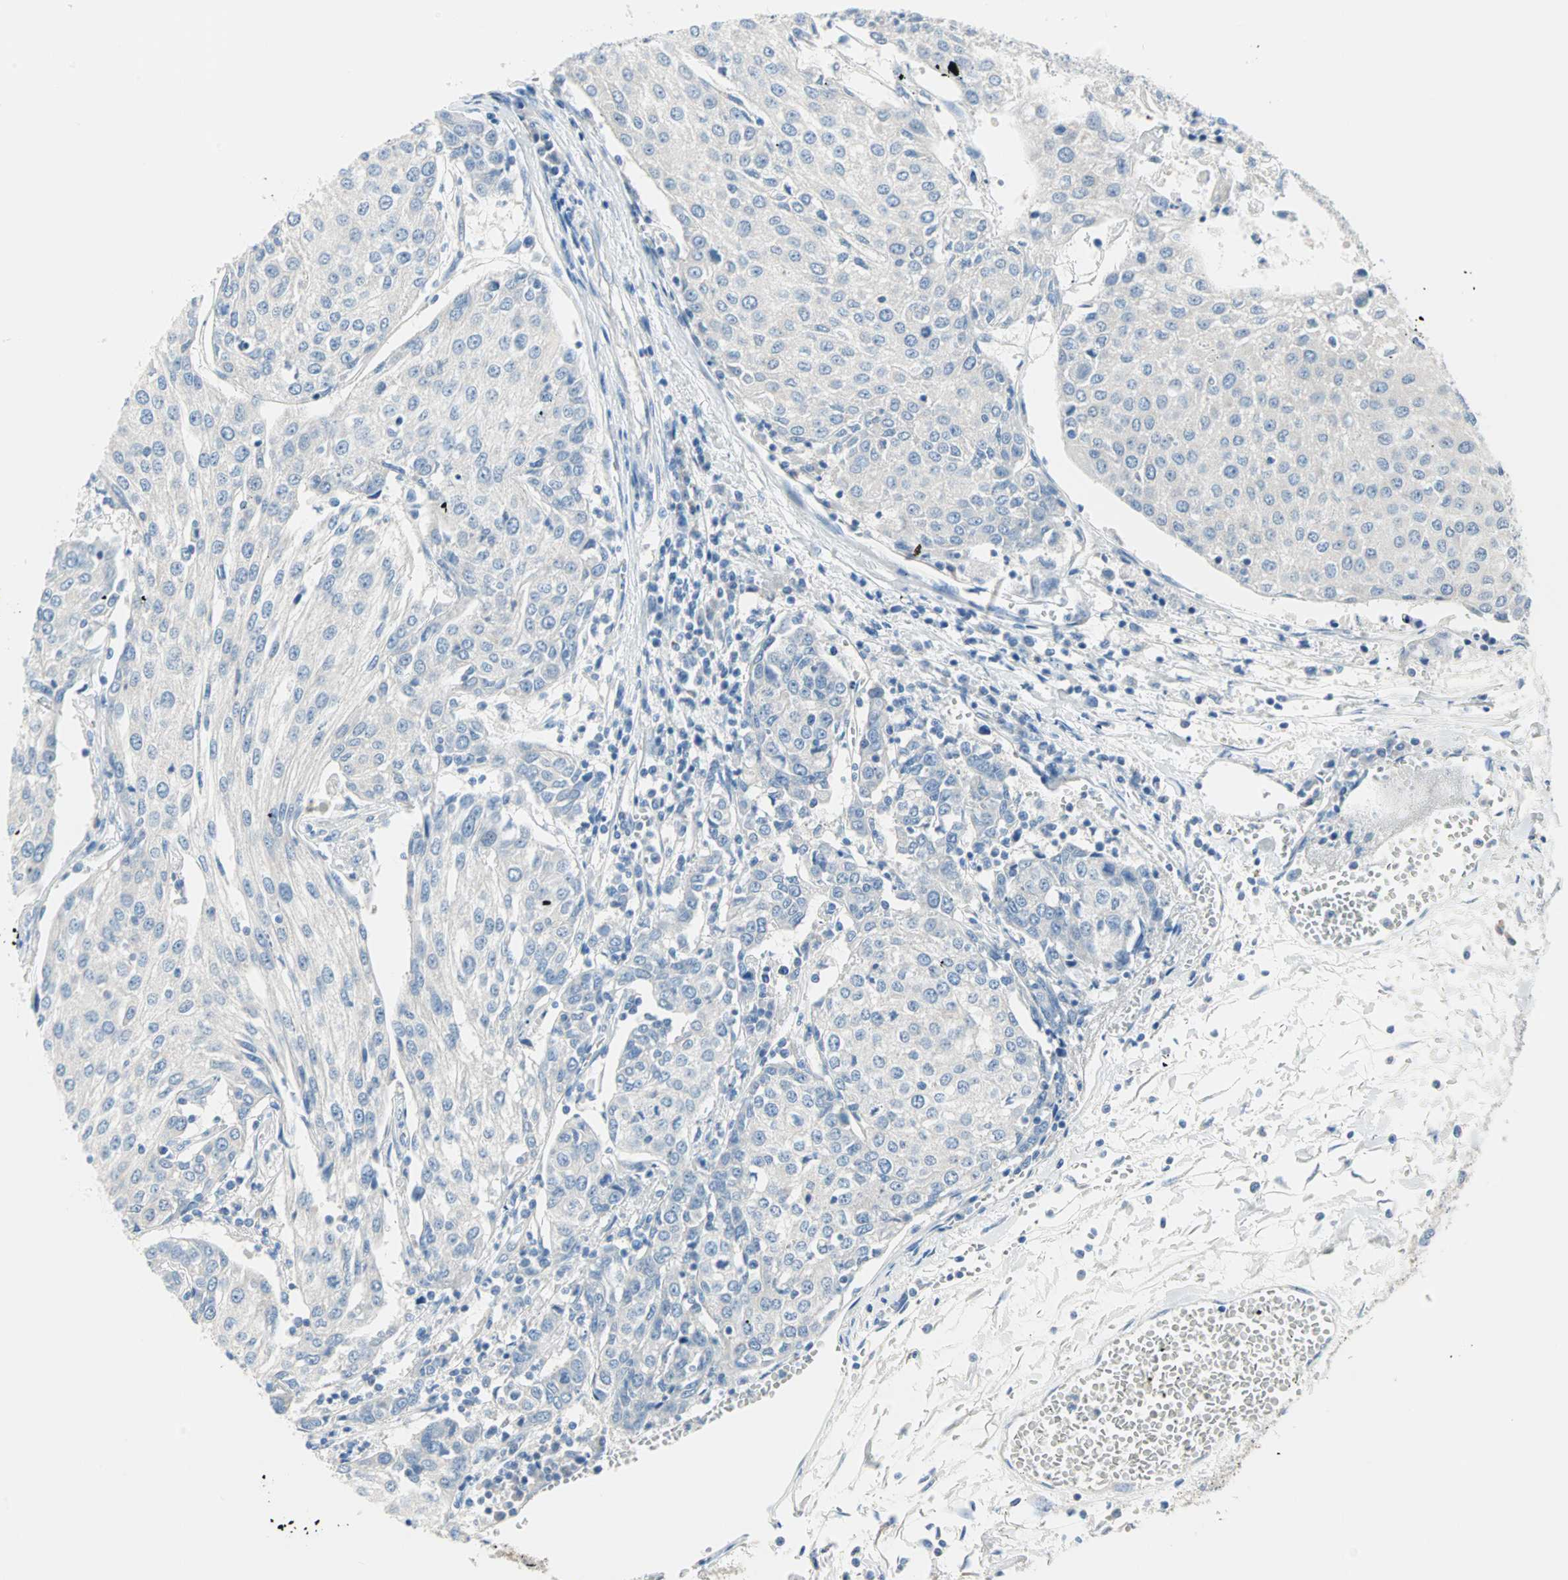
{"staining": {"intensity": "negative", "quantity": "none", "location": "none"}, "tissue": "urothelial cancer", "cell_type": "Tumor cells", "image_type": "cancer", "snomed": [{"axis": "morphology", "description": "Urothelial carcinoma, High grade"}, {"axis": "topography", "description": "Urinary bladder"}], "caption": "High magnification brightfield microscopy of urothelial carcinoma (high-grade) stained with DAB (3,3'-diaminobenzidine) (brown) and counterstained with hematoxylin (blue): tumor cells show no significant expression. (DAB immunohistochemistry, high magnification).", "gene": "MPI", "patient": {"sex": "female", "age": 85}}